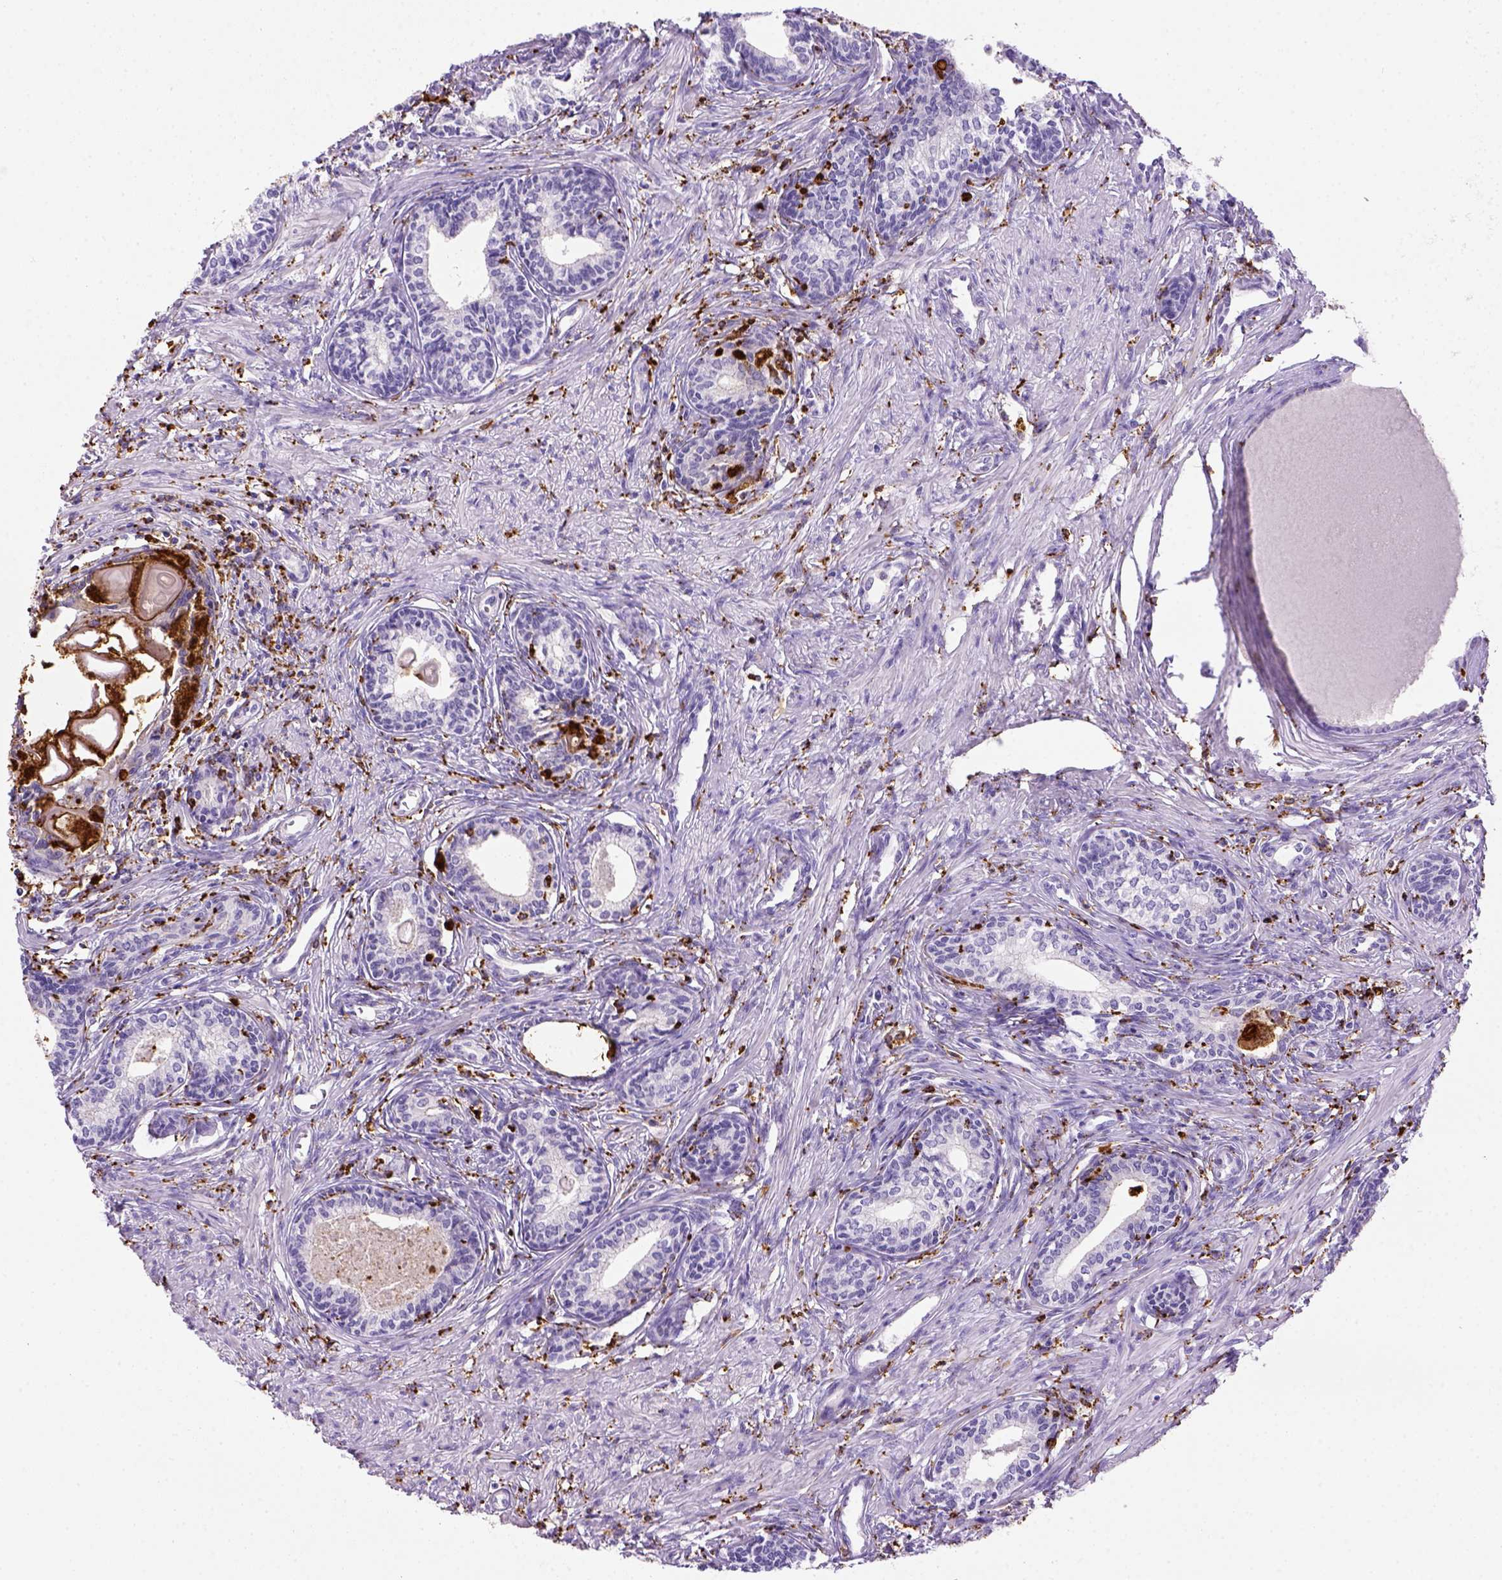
{"staining": {"intensity": "negative", "quantity": "none", "location": "none"}, "tissue": "prostate", "cell_type": "Glandular cells", "image_type": "normal", "snomed": [{"axis": "morphology", "description": "Normal tissue, NOS"}, {"axis": "topography", "description": "Prostate"}], "caption": "The photomicrograph exhibits no staining of glandular cells in unremarkable prostate. (DAB immunohistochemistry with hematoxylin counter stain).", "gene": "CD68", "patient": {"sex": "male", "age": 60}}